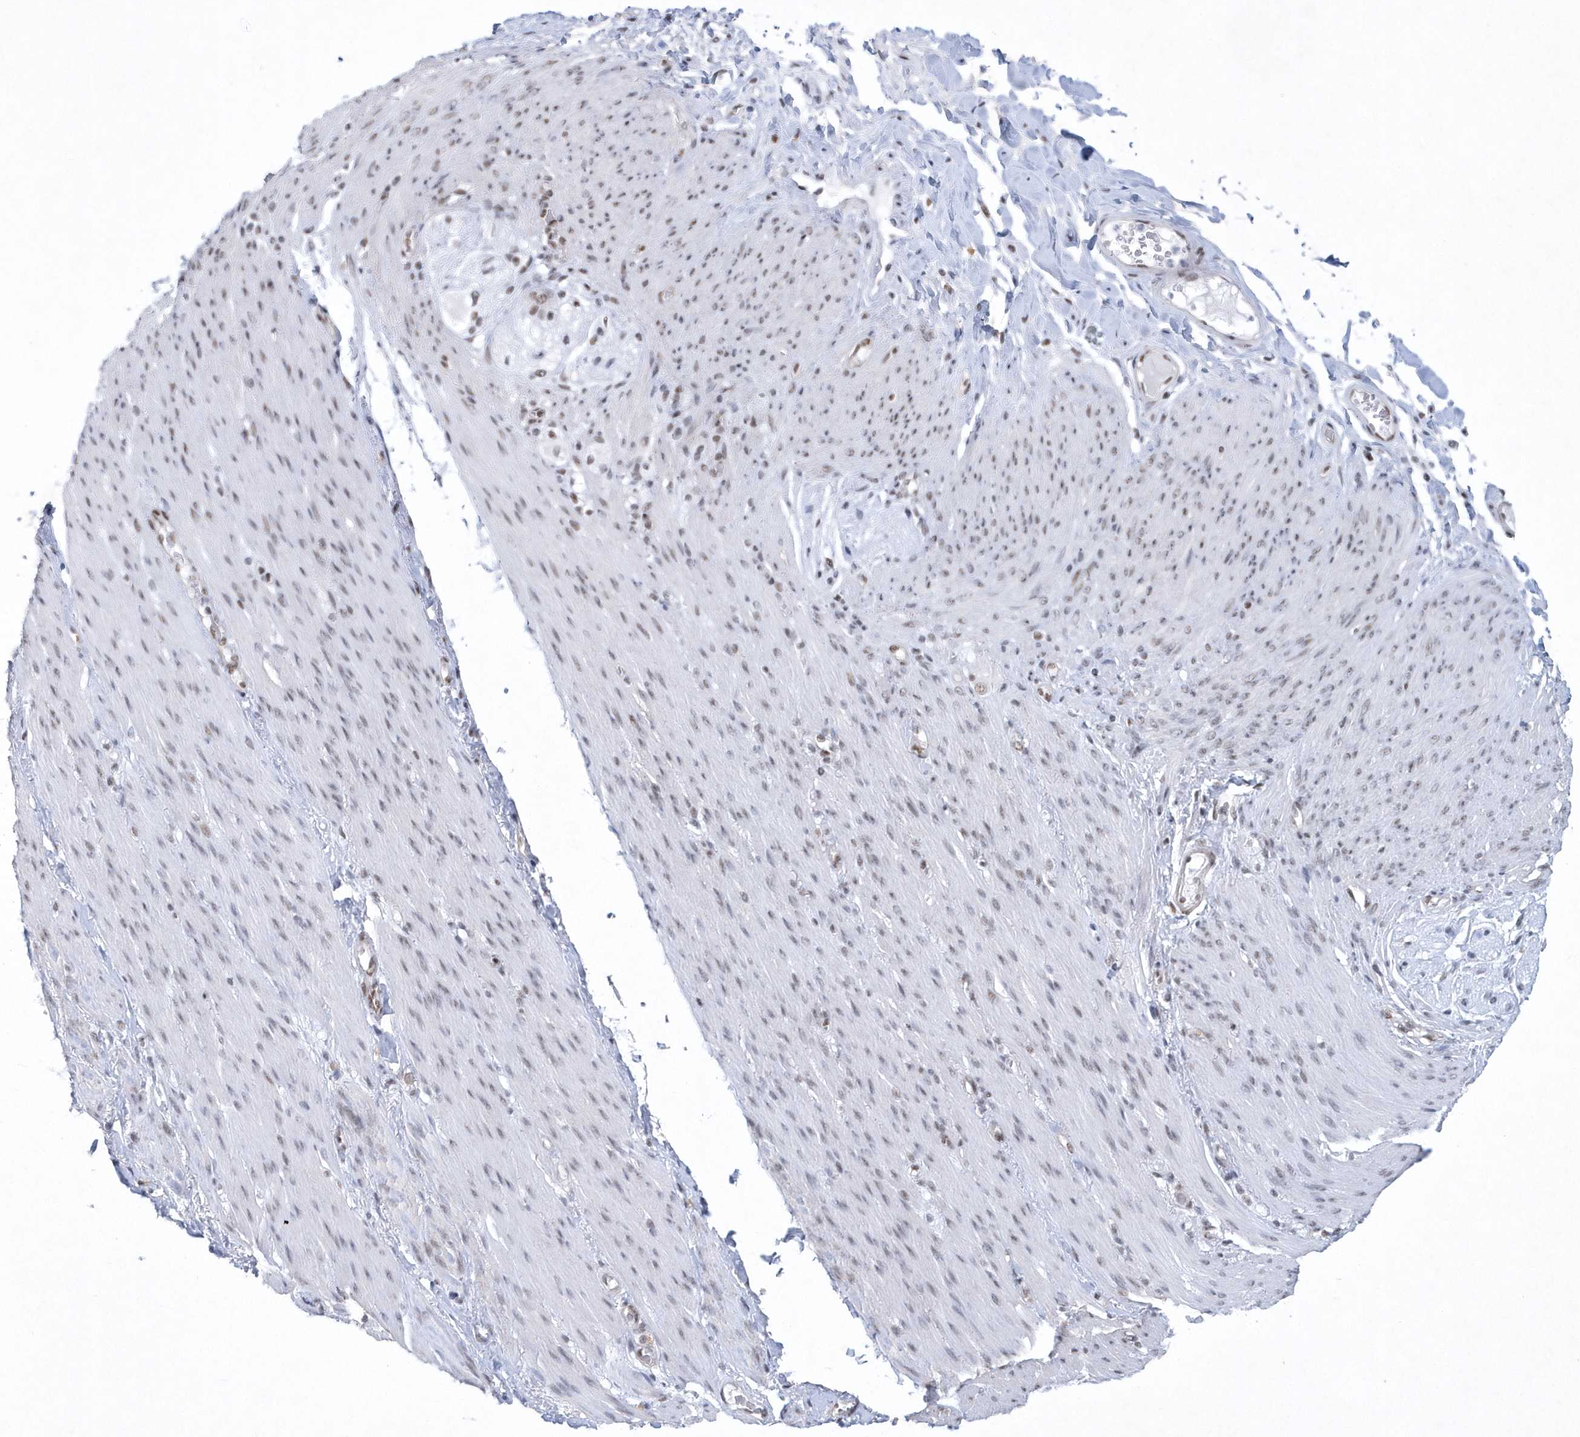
{"staining": {"intensity": "moderate", "quantity": ">75%", "location": "nuclear"}, "tissue": "adipose tissue", "cell_type": "Adipocytes", "image_type": "normal", "snomed": [{"axis": "morphology", "description": "Normal tissue, NOS"}, {"axis": "topography", "description": "Colon"}, {"axis": "topography", "description": "Peripheral nerve tissue"}], "caption": "A medium amount of moderate nuclear staining is present in approximately >75% of adipocytes in normal adipose tissue. The staining was performed using DAB (3,3'-diaminobenzidine) to visualize the protein expression in brown, while the nuclei were stained in blue with hematoxylin (Magnification: 20x).", "gene": "DCLRE1A", "patient": {"sex": "female", "age": 61}}